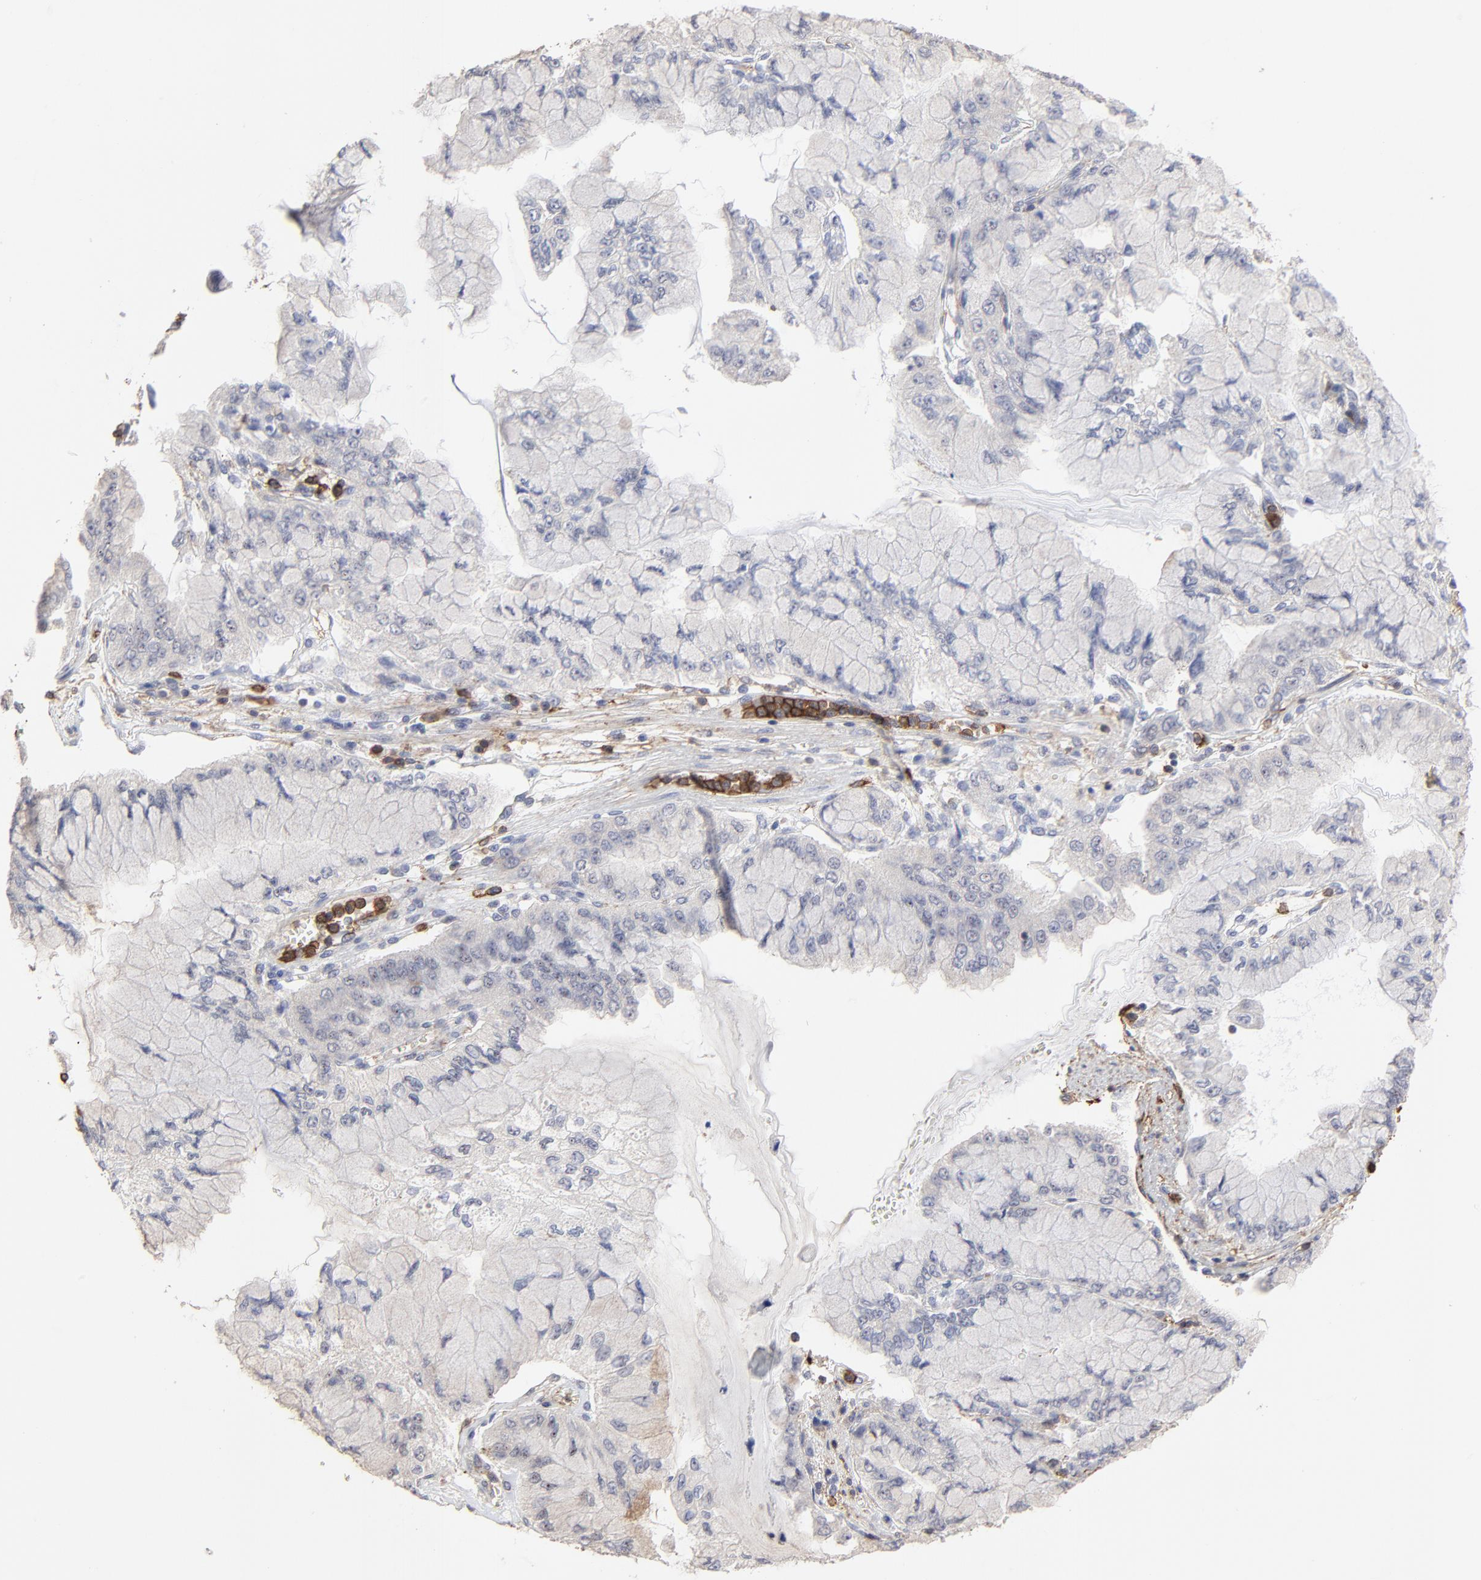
{"staining": {"intensity": "negative", "quantity": "none", "location": "none"}, "tissue": "liver cancer", "cell_type": "Tumor cells", "image_type": "cancer", "snomed": [{"axis": "morphology", "description": "Cholangiocarcinoma"}, {"axis": "topography", "description": "Liver"}], "caption": "A micrograph of human cholangiocarcinoma (liver) is negative for staining in tumor cells.", "gene": "SLC6A14", "patient": {"sex": "female", "age": 79}}